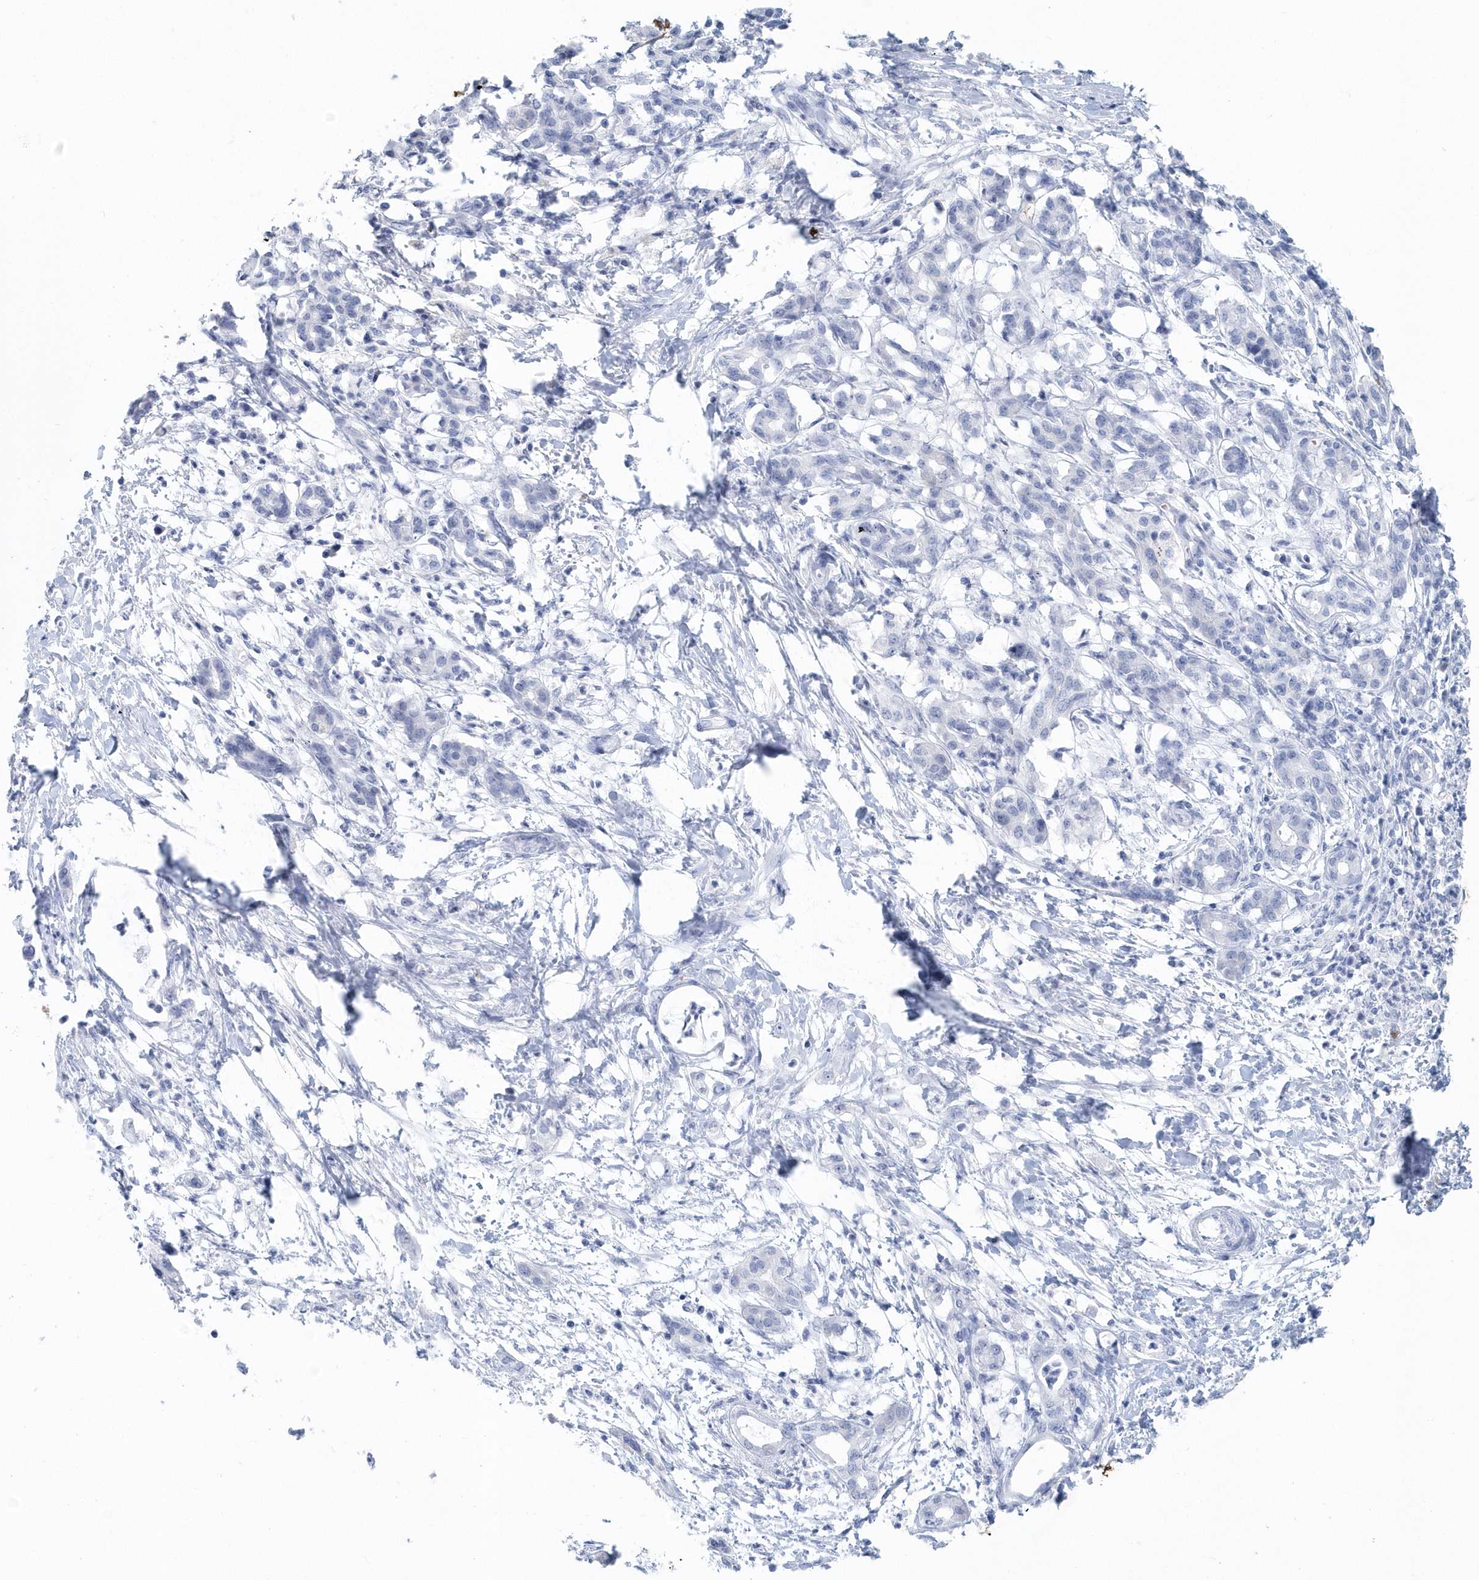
{"staining": {"intensity": "negative", "quantity": "none", "location": "none"}, "tissue": "pancreatic cancer", "cell_type": "Tumor cells", "image_type": "cancer", "snomed": [{"axis": "morphology", "description": "Adenocarcinoma, NOS"}, {"axis": "topography", "description": "Pancreas"}], "caption": "High magnification brightfield microscopy of pancreatic adenocarcinoma stained with DAB (3,3'-diaminobenzidine) (brown) and counterstained with hematoxylin (blue): tumor cells show no significant expression.", "gene": "HBA2", "patient": {"sex": "female", "age": 55}}